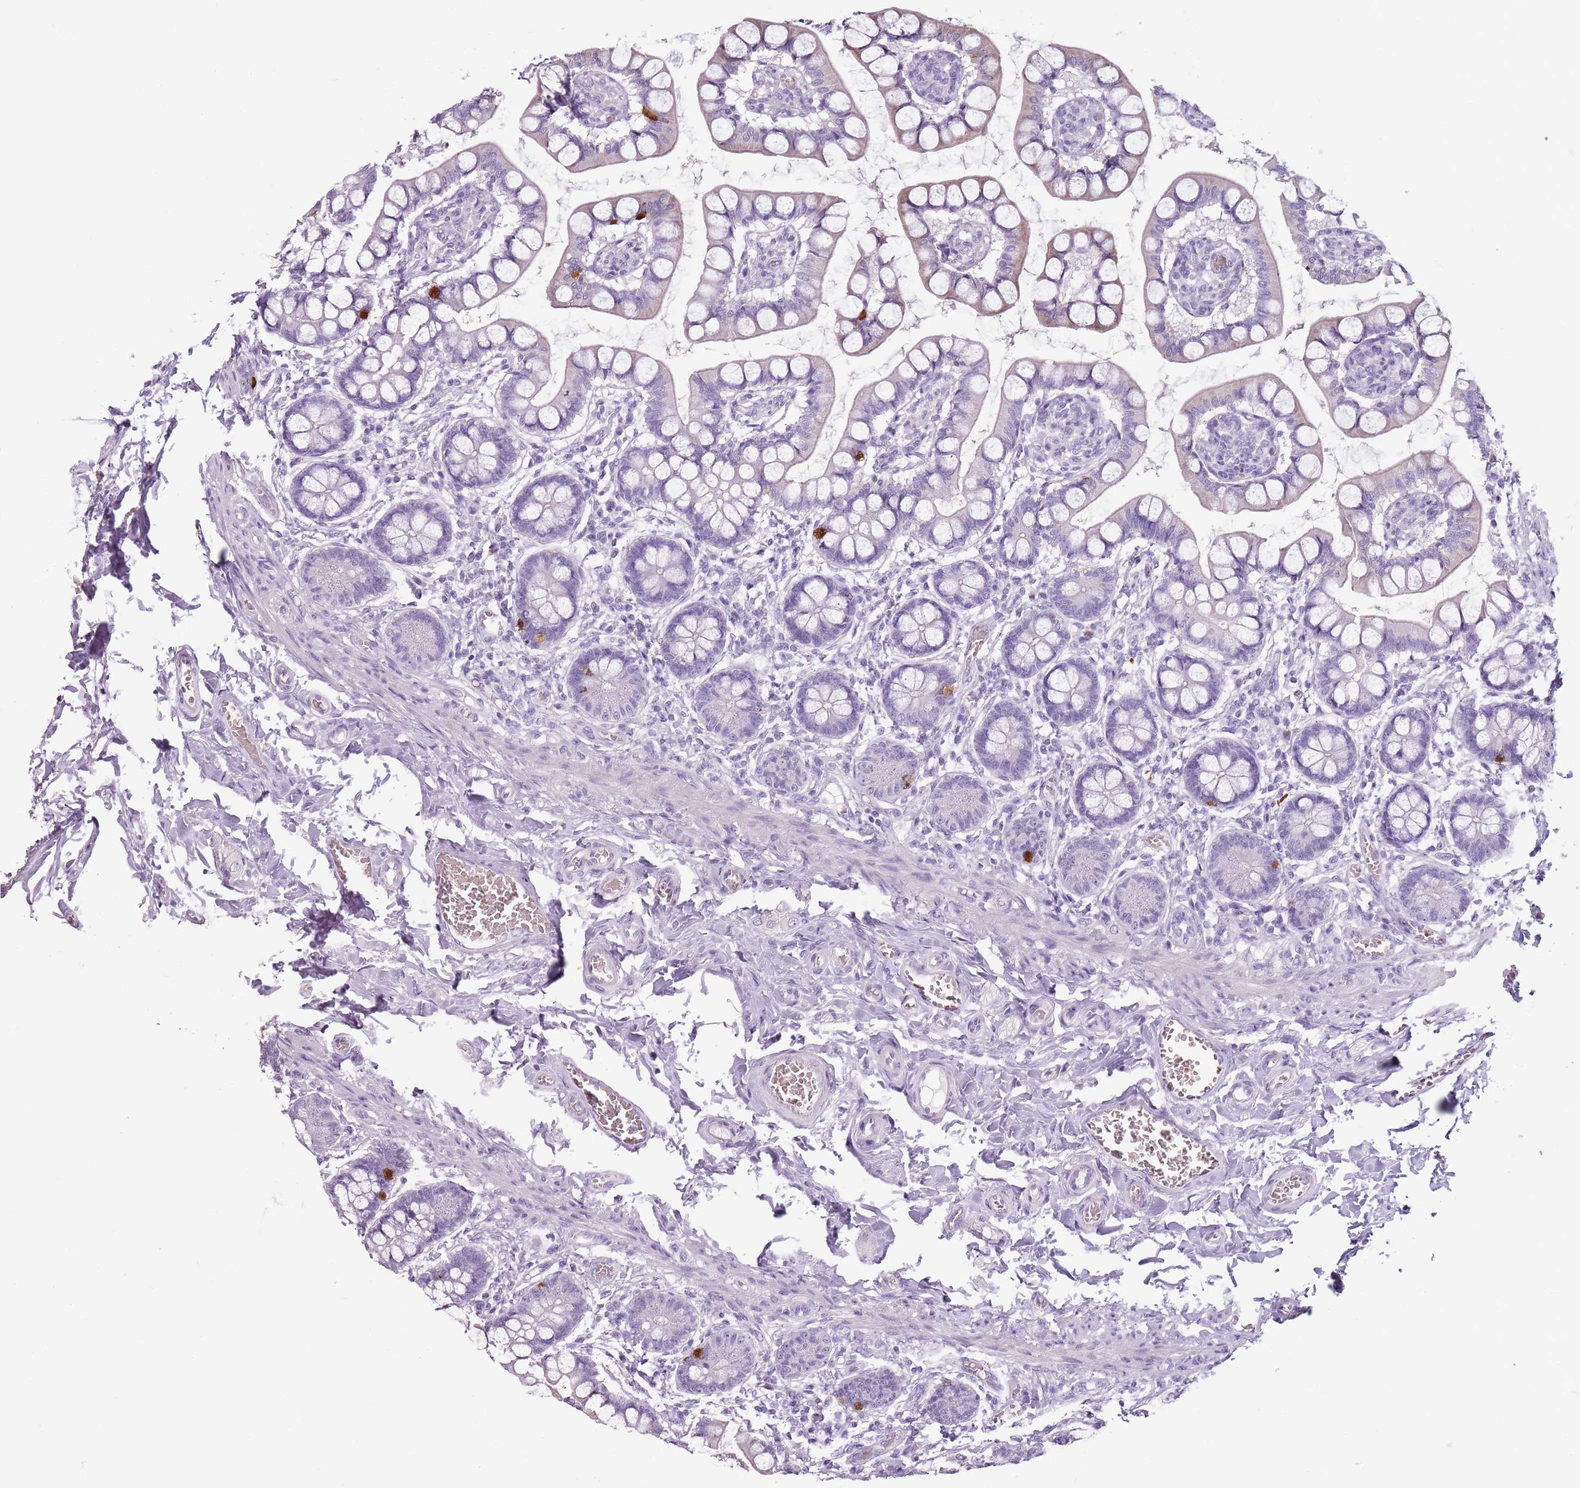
{"staining": {"intensity": "moderate", "quantity": "<25%", "location": "cytoplasmic/membranous"}, "tissue": "small intestine", "cell_type": "Glandular cells", "image_type": "normal", "snomed": [{"axis": "morphology", "description": "Normal tissue, NOS"}, {"axis": "topography", "description": "Small intestine"}], "caption": "Immunohistochemistry (IHC) histopathology image of benign small intestine: small intestine stained using immunohistochemistry displays low levels of moderate protein expression localized specifically in the cytoplasmic/membranous of glandular cells, appearing as a cytoplasmic/membranous brown color.", "gene": "SPESP1", "patient": {"sex": "male", "age": 52}}